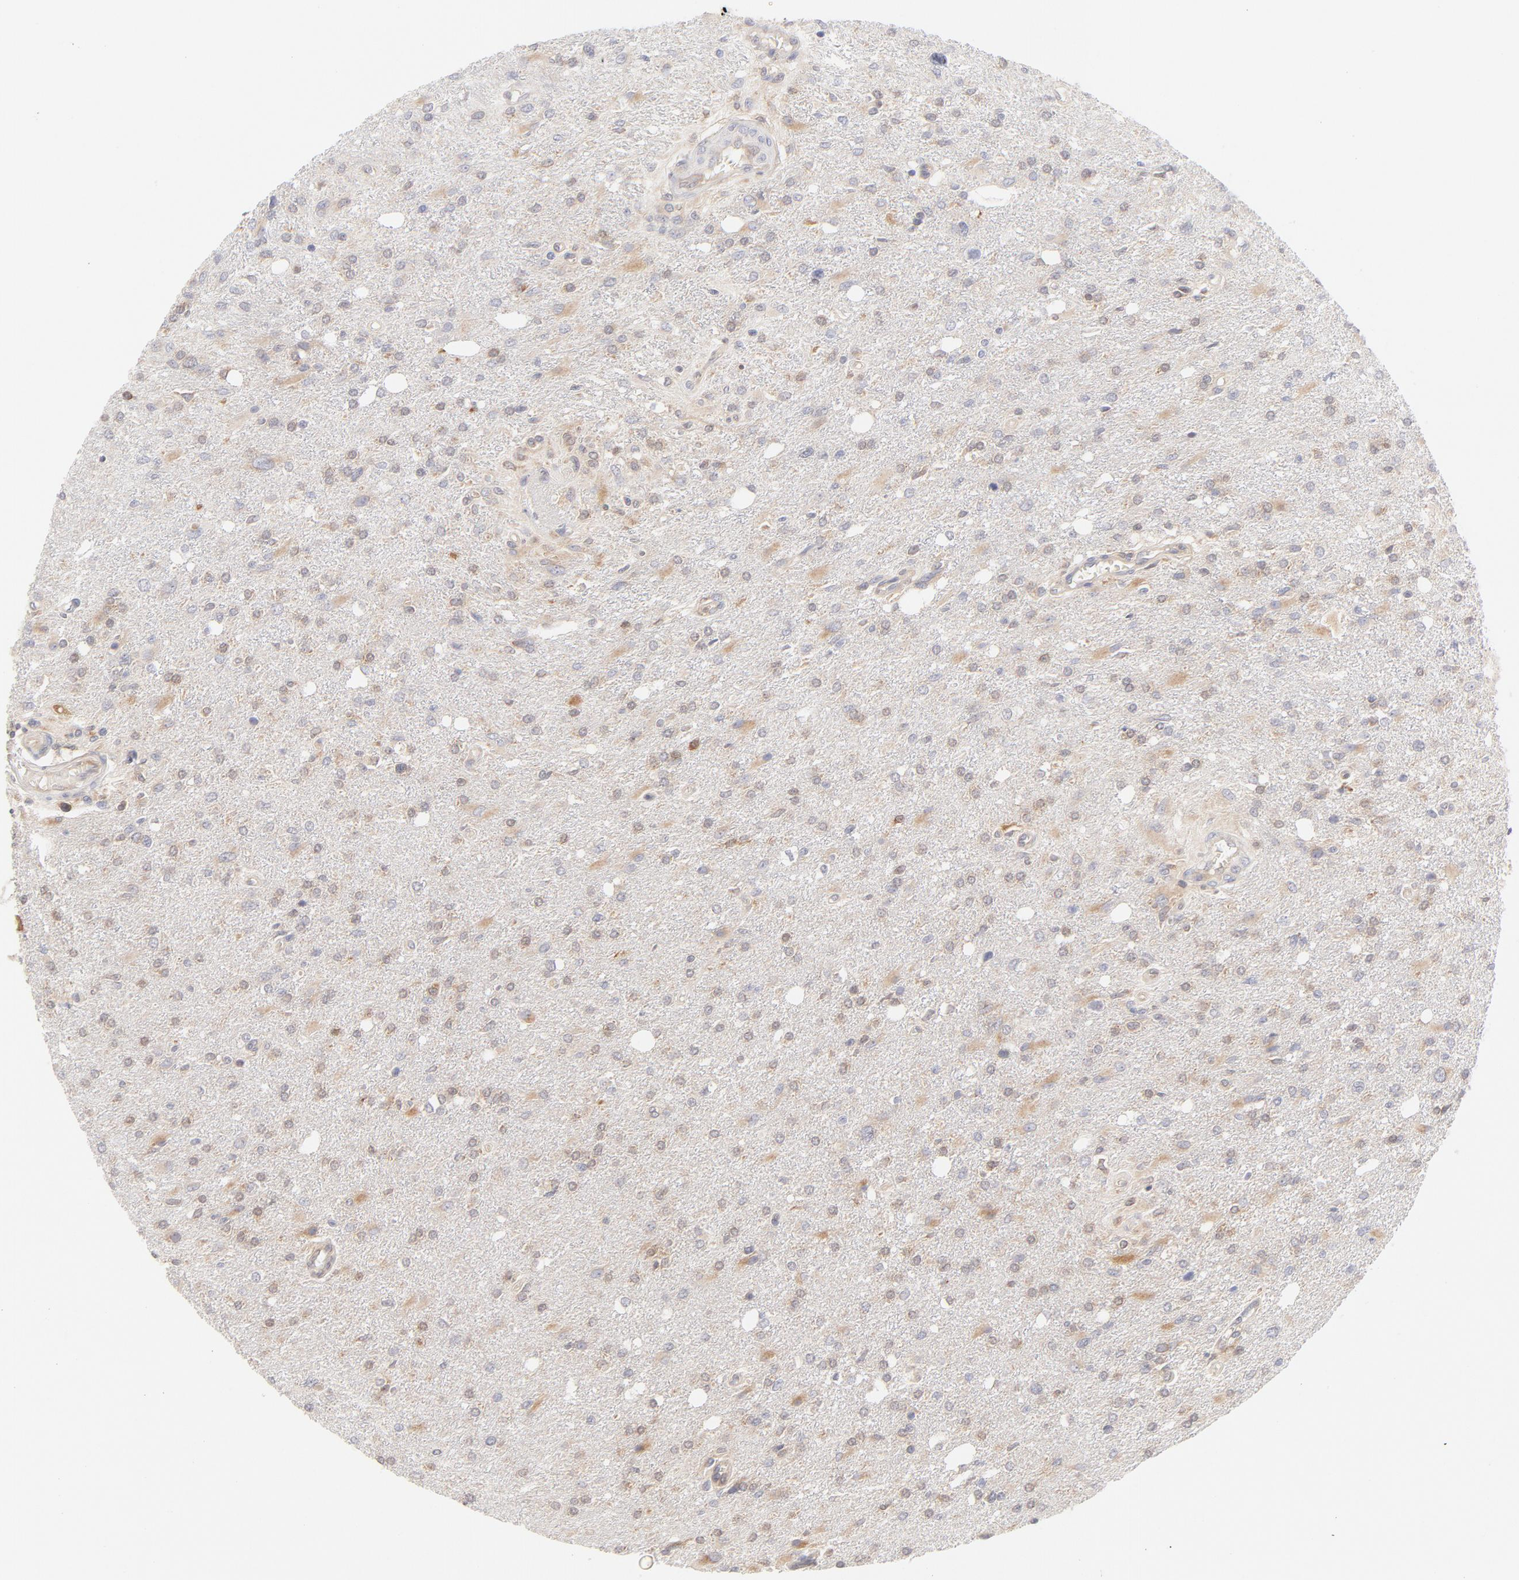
{"staining": {"intensity": "weak", "quantity": ">75%", "location": "cytoplasmic/membranous"}, "tissue": "glioma", "cell_type": "Tumor cells", "image_type": "cancer", "snomed": [{"axis": "morphology", "description": "Glioma, malignant, High grade"}, {"axis": "topography", "description": "Cerebral cortex"}], "caption": "This is a photomicrograph of IHC staining of malignant glioma (high-grade), which shows weak positivity in the cytoplasmic/membranous of tumor cells.", "gene": "RPS6KA1", "patient": {"sex": "male", "age": 76}}